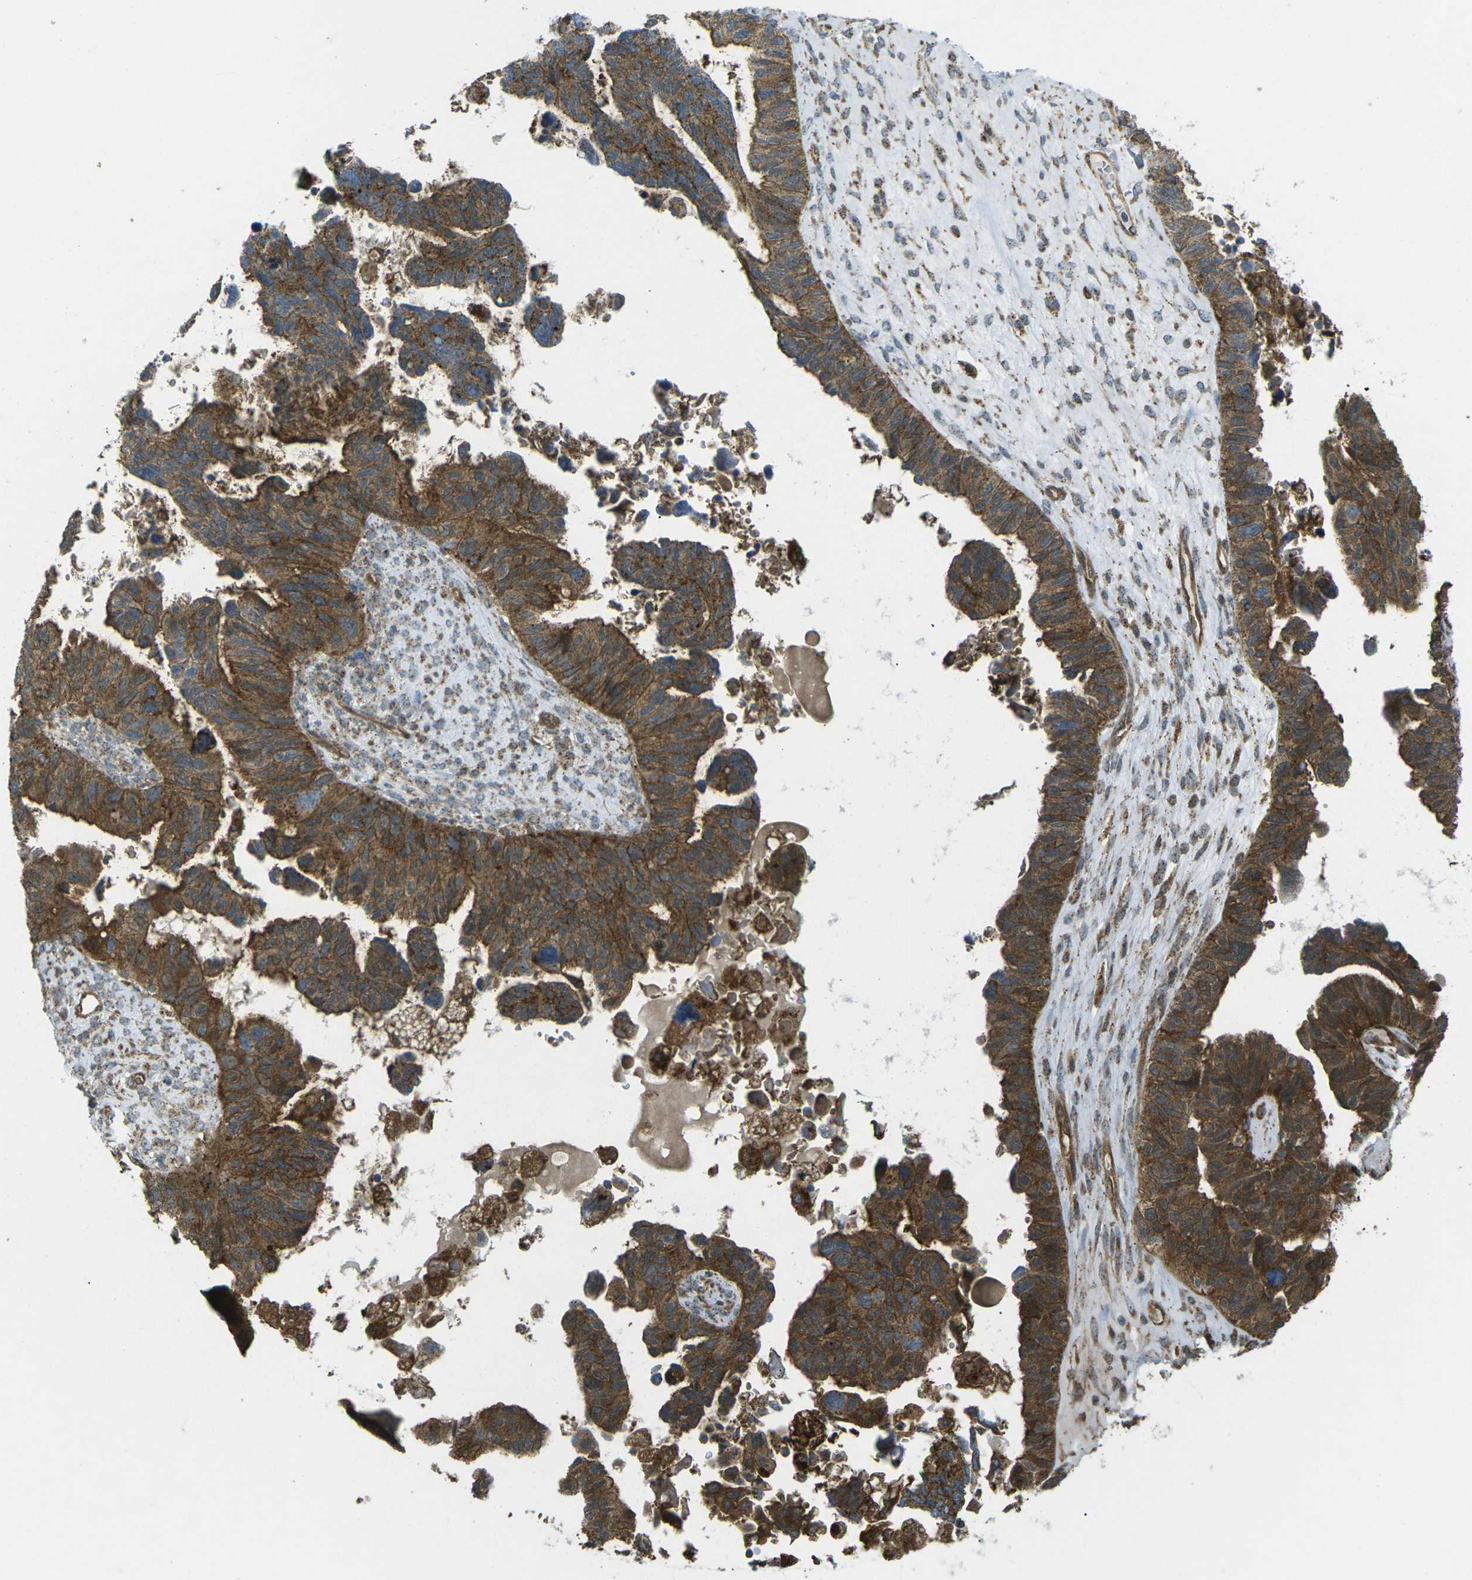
{"staining": {"intensity": "strong", "quantity": ">75%", "location": "cytoplasmic/membranous"}, "tissue": "ovarian cancer", "cell_type": "Tumor cells", "image_type": "cancer", "snomed": [{"axis": "morphology", "description": "Cystadenocarcinoma, serous, NOS"}, {"axis": "topography", "description": "Ovary"}], "caption": "An IHC histopathology image of tumor tissue is shown. Protein staining in brown shows strong cytoplasmic/membranous positivity in serous cystadenocarcinoma (ovarian) within tumor cells.", "gene": "CHMP3", "patient": {"sex": "female", "age": 79}}